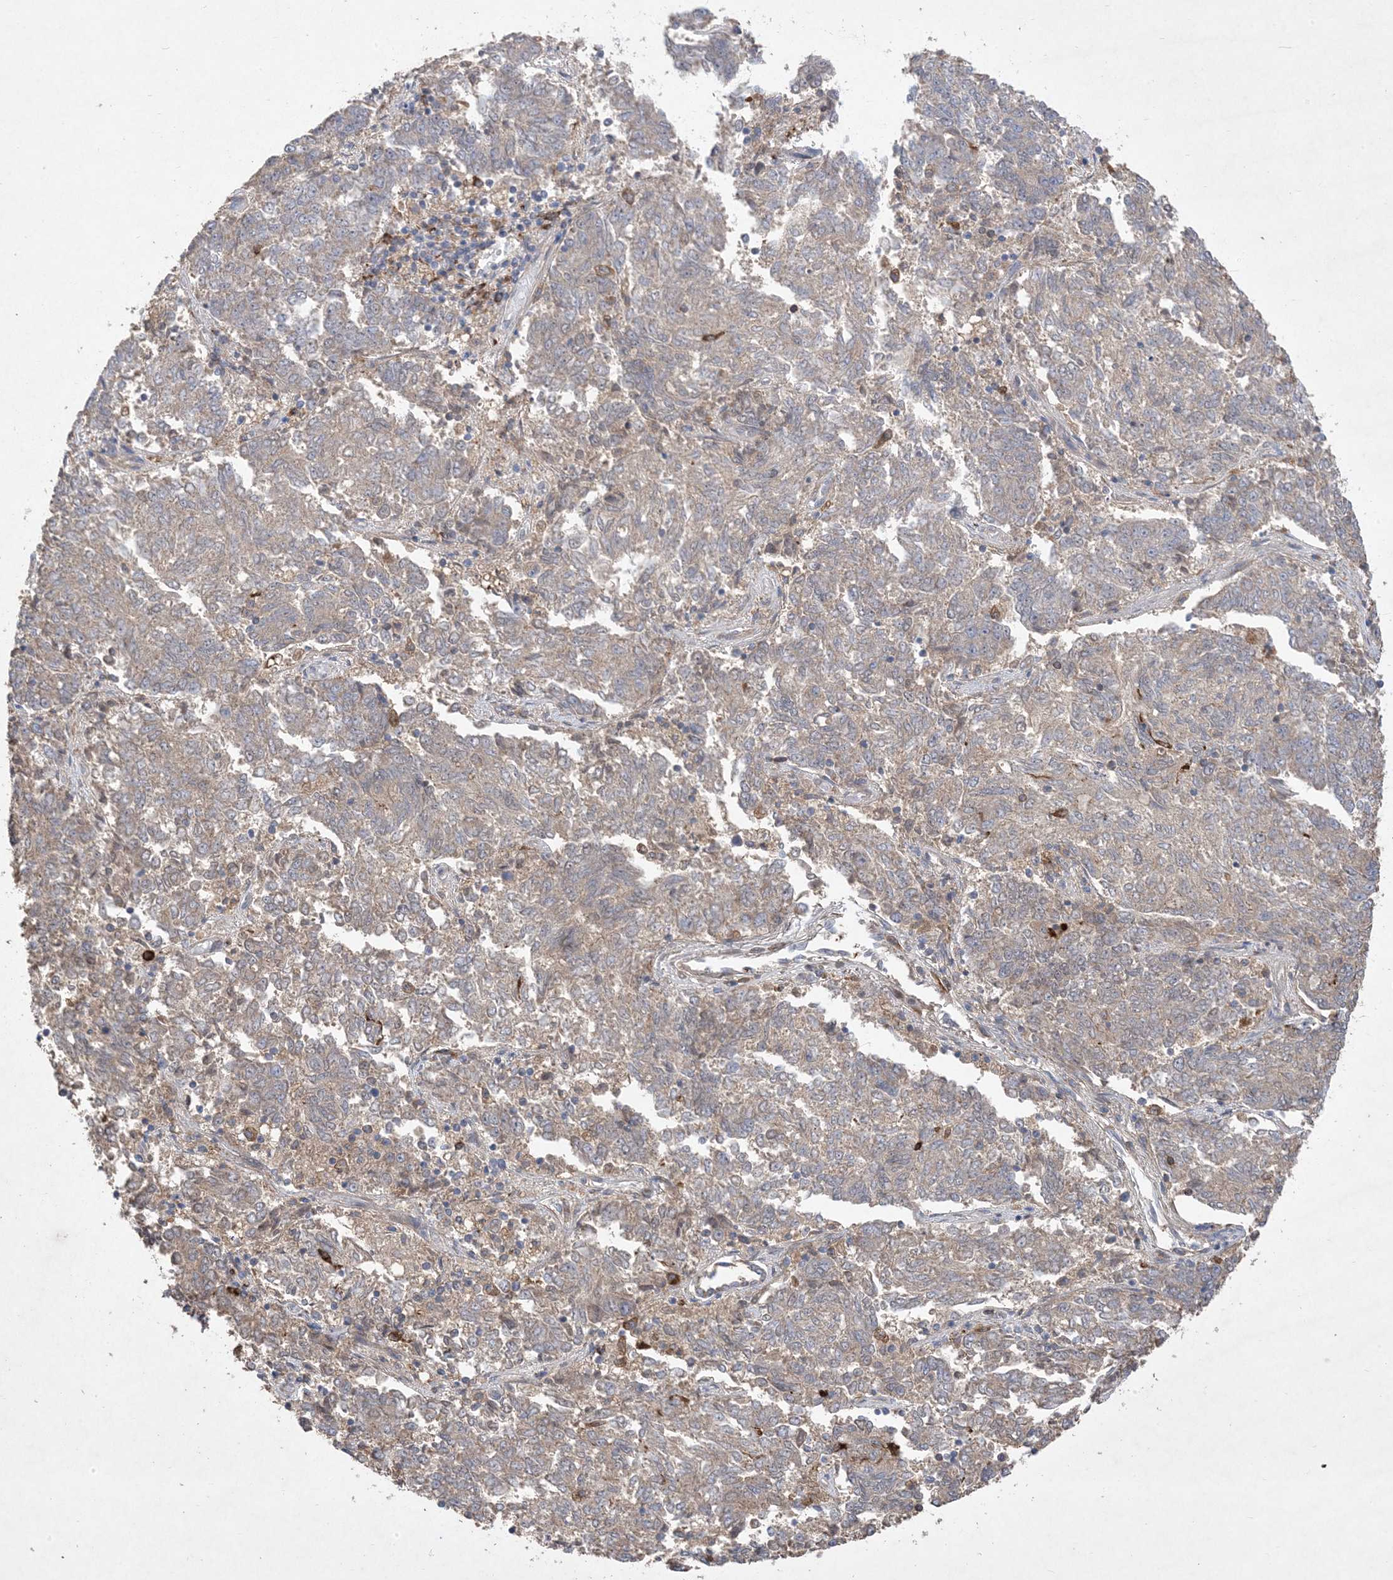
{"staining": {"intensity": "weak", "quantity": "<25%", "location": "cytoplasmic/membranous"}, "tissue": "endometrial cancer", "cell_type": "Tumor cells", "image_type": "cancer", "snomed": [{"axis": "morphology", "description": "Adenocarcinoma, NOS"}, {"axis": "topography", "description": "Endometrium"}], "caption": "IHC of adenocarcinoma (endometrial) exhibits no expression in tumor cells.", "gene": "MASP2", "patient": {"sex": "female", "age": 80}}